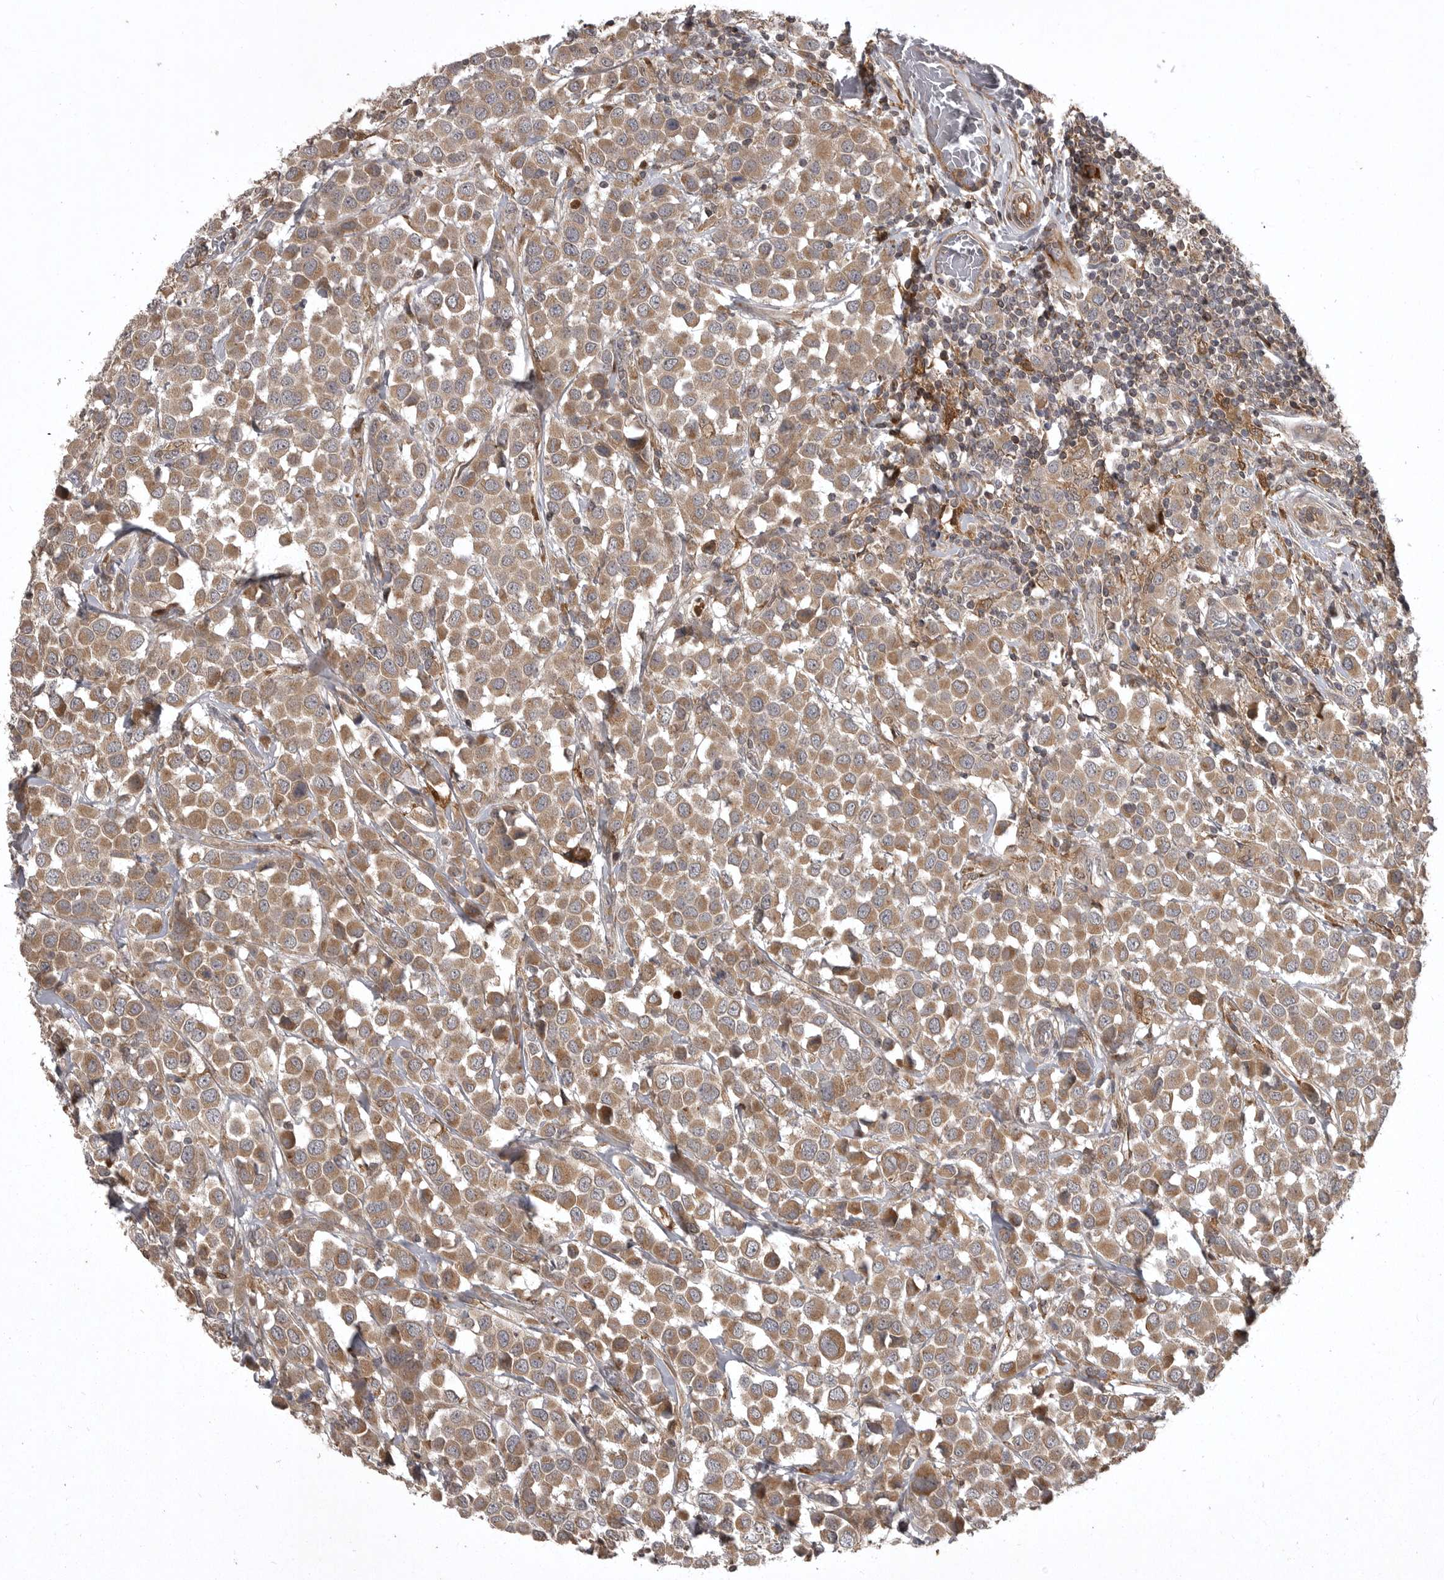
{"staining": {"intensity": "moderate", "quantity": ">75%", "location": "cytoplasmic/membranous"}, "tissue": "breast cancer", "cell_type": "Tumor cells", "image_type": "cancer", "snomed": [{"axis": "morphology", "description": "Duct carcinoma"}, {"axis": "topography", "description": "Breast"}], "caption": "DAB (3,3'-diaminobenzidine) immunohistochemical staining of breast cancer displays moderate cytoplasmic/membranous protein positivity in approximately >75% of tumor cells. (DAB (3,3'-diaminobenzidine) IHC, brown staining for protein, blue staining for nuclei).", "gene": "GPR31", "patient": {"sex": "female", "age": 61}}